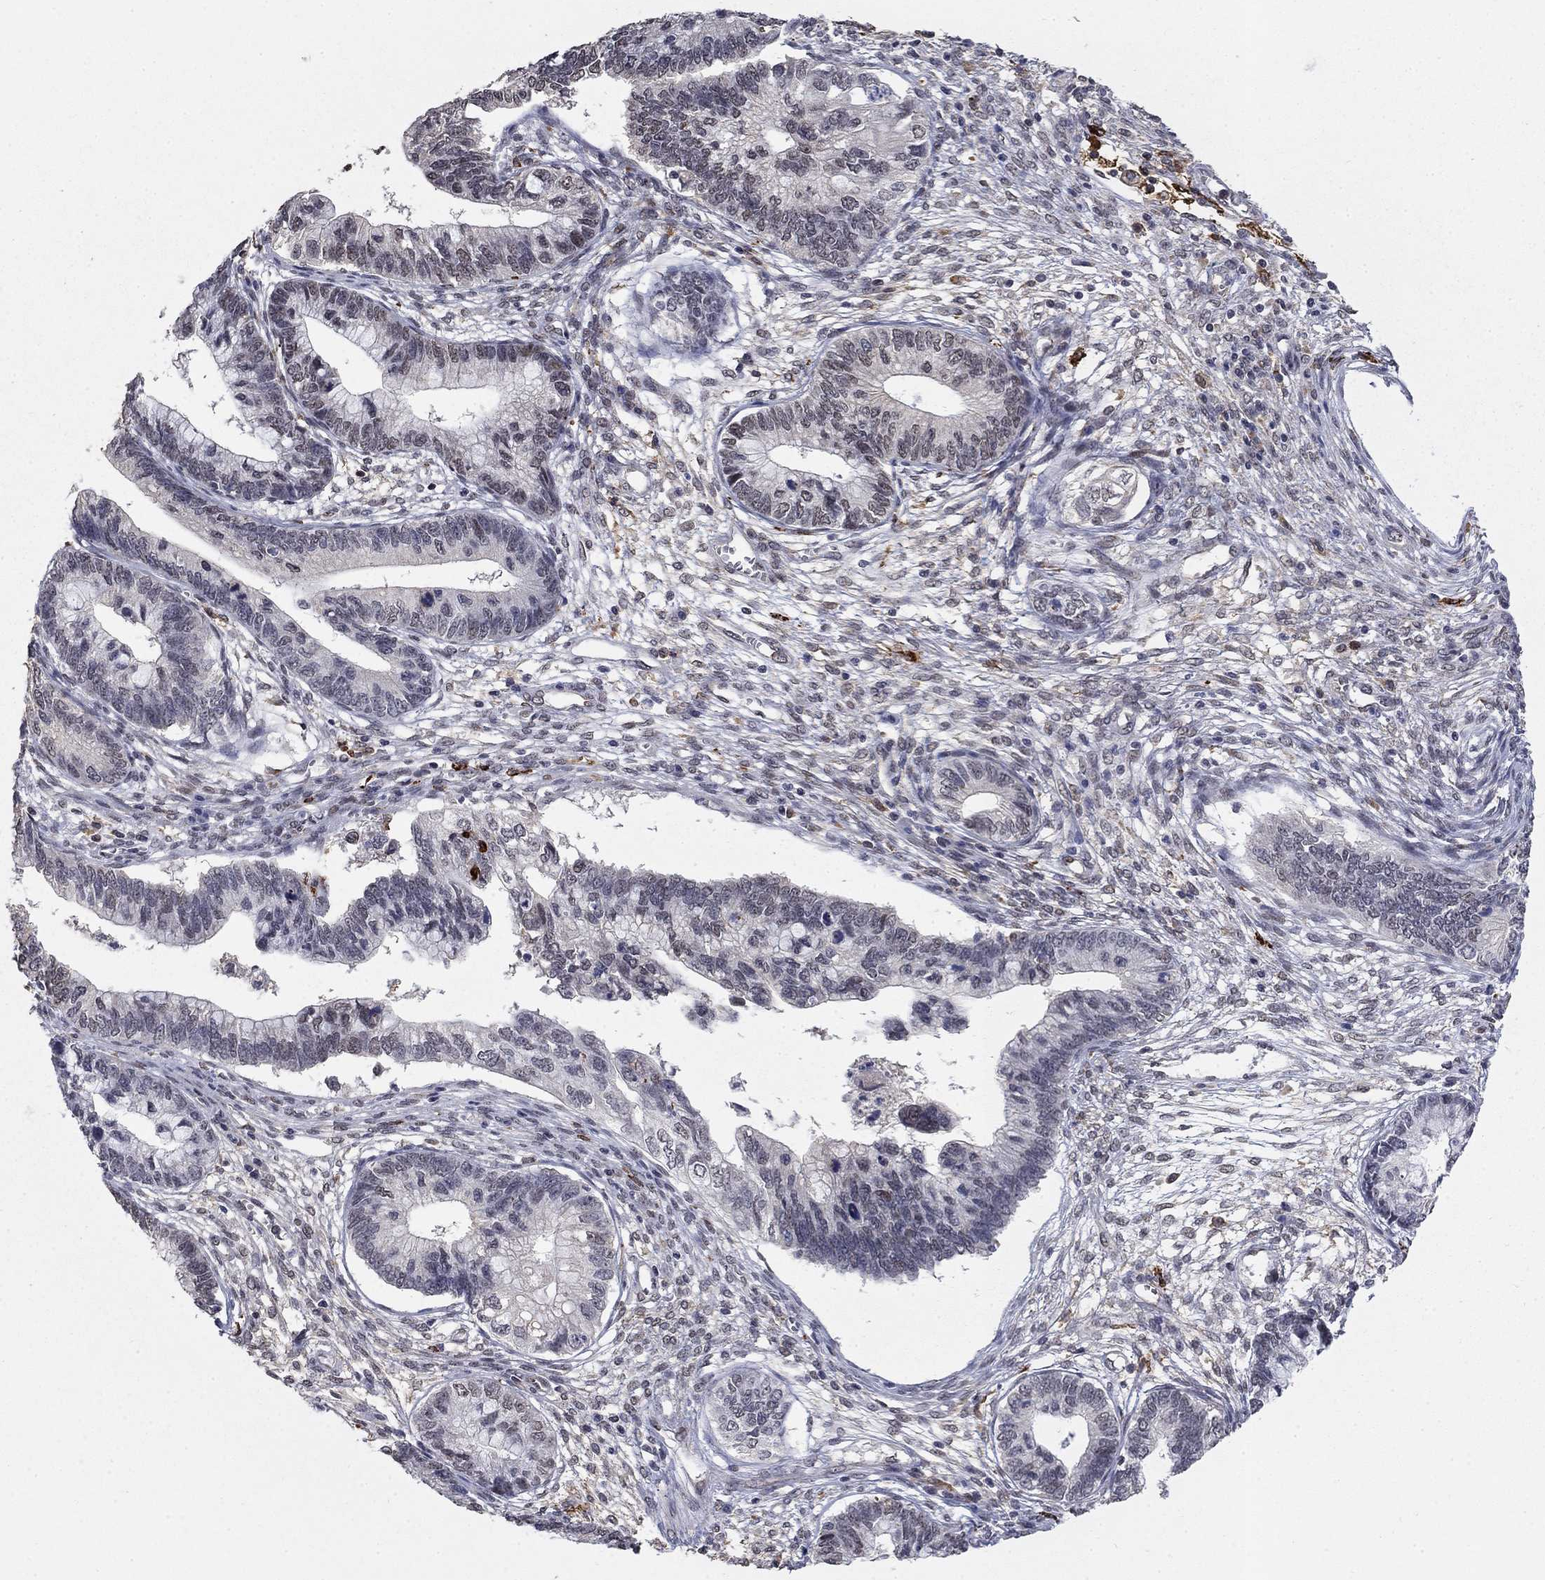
{"staining": {"intensity": "negative", "quantity": "none", "location": "none"}, "tissue": "cervical cancer", "cell_type": "Tumor cells", "image_type": "cancer", "snomed": [{"axis": "morphology", "description": "Adenocarcinoma, NOS"}, {"axis": "topography", "description": "Cervix"}], "caption": "Tumor cells are negative for brown protein staining in cervical cancer.", "gene": "GRIA3", "patient": {"sex": "female", "age": 44}}